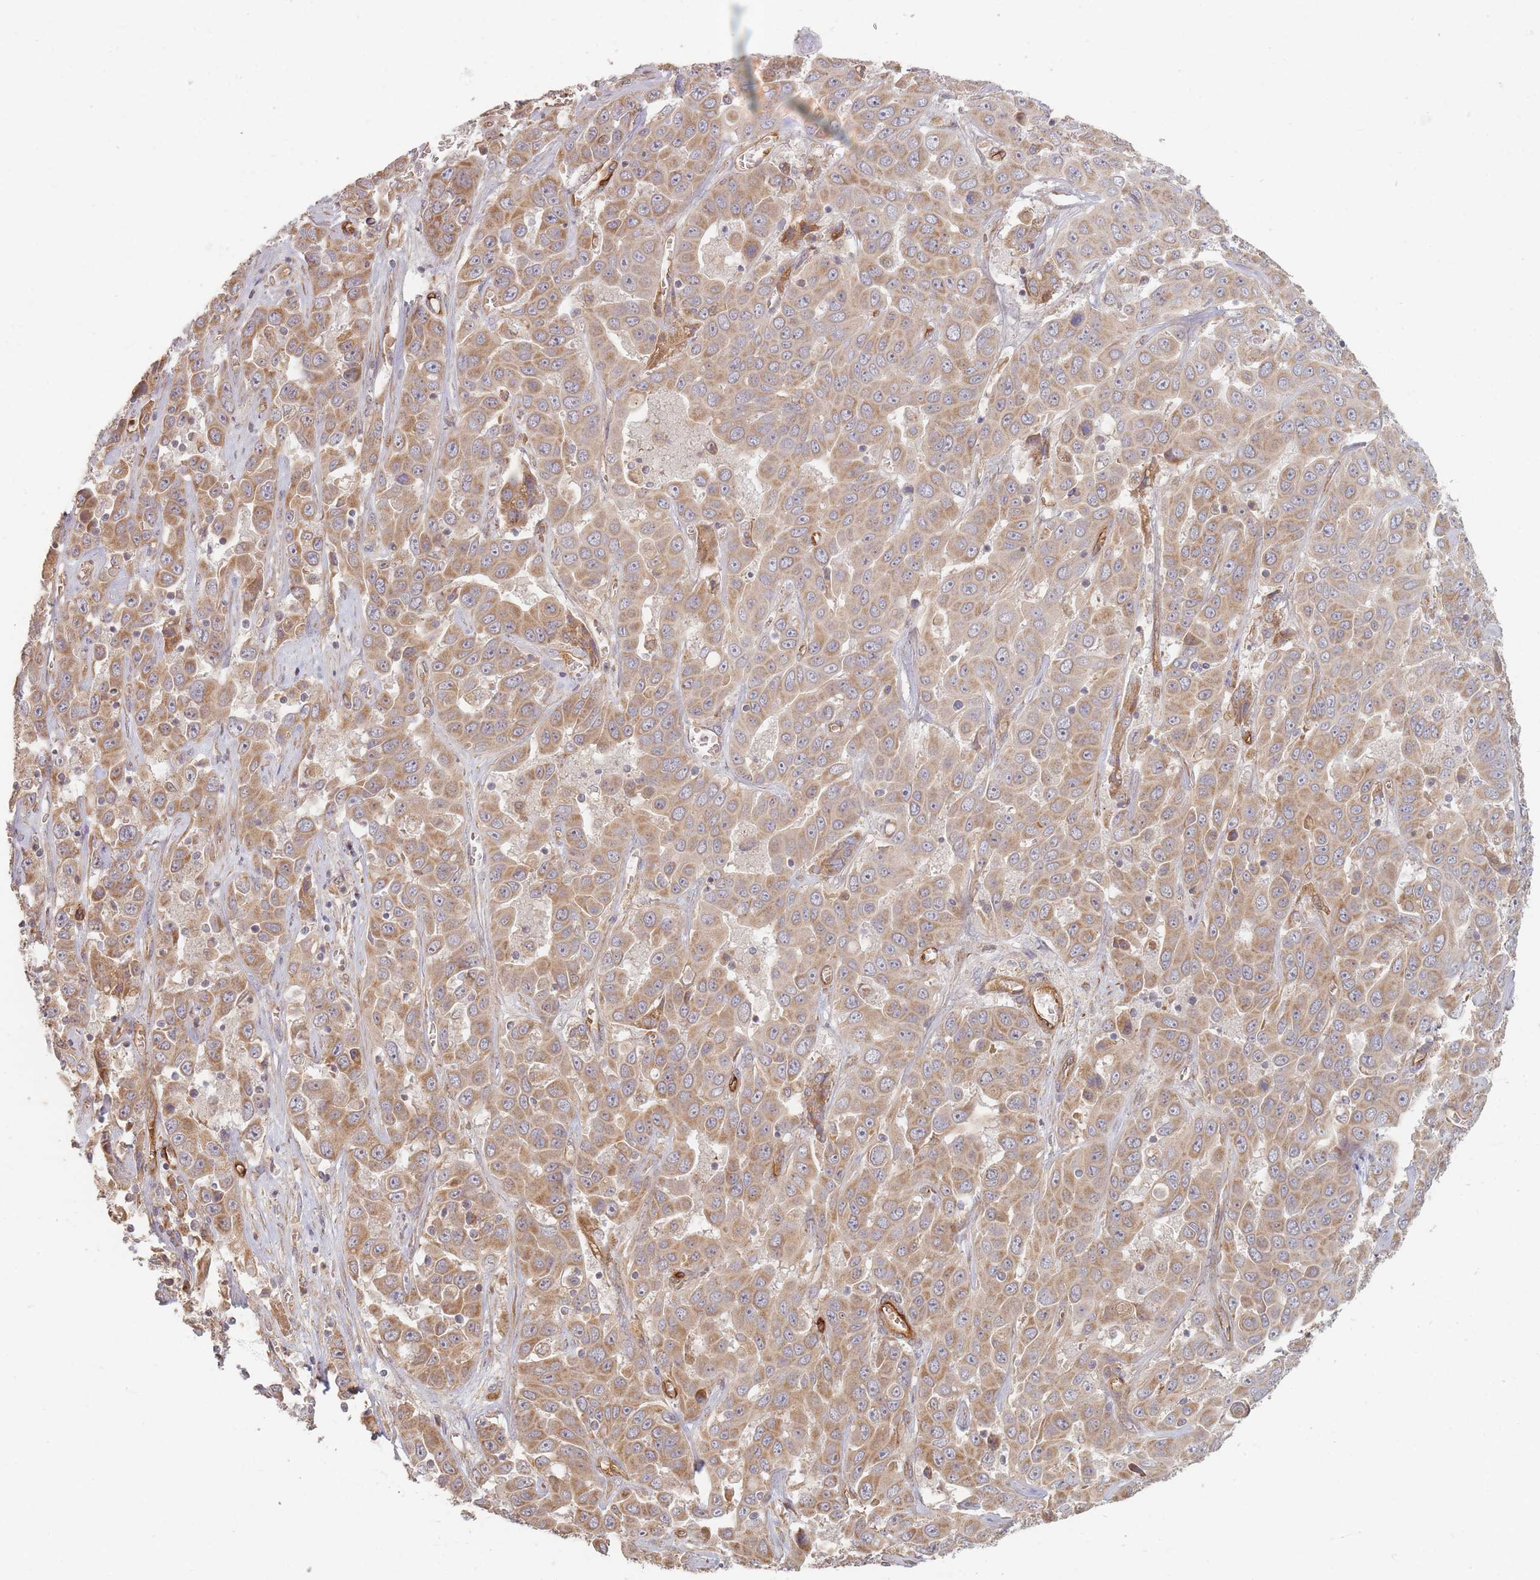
{"staining": {"intensity": "moderate", "quantity": ">75%", "location": "cytoplasmic/membranous"}, "tissue": "liver cancer", "cell_type": "Tumor cells", "image_type": "cancer", "snomed": [{"axis": "morphology", "description": "Cholangiocarcinoma"}, {"axis": "topography", "description": "Liver"}], "caption": "Human liver cancer stained with a protein marker shows moderate staining in tumor cells.", "gene": "MRPS6", "patient": {"sex": "female", "age": 52}}